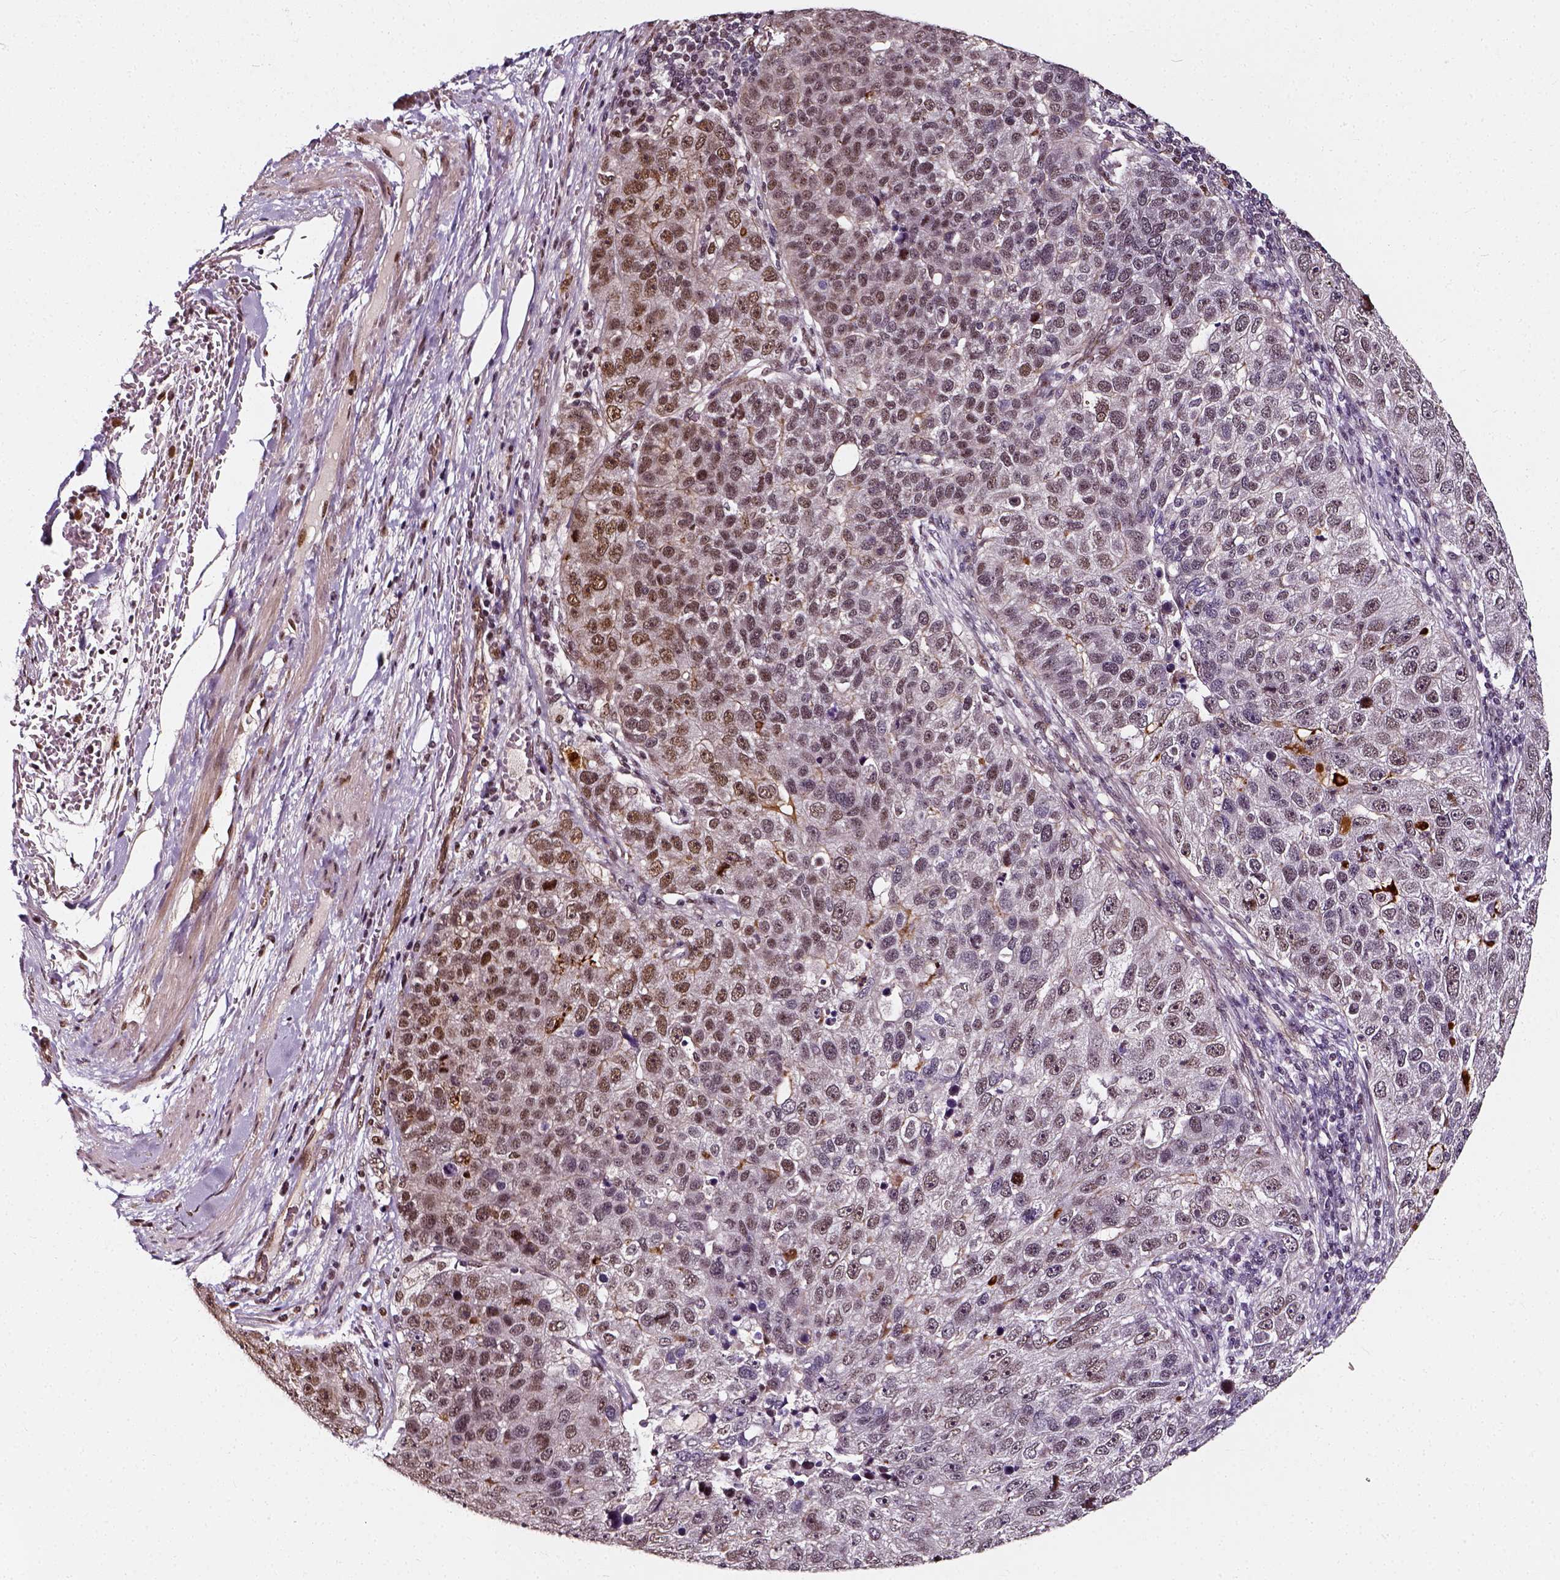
{"staining": {"intensity": "moderate", "quantity": ">75%", "location": "nuclear"}, "tissue": "pancreatic cancer", "cell_type": "Tumor cells", "image_type": "cancer", "snomed": [{"axis": "morphology", "description": "Adenocarcinoma, NOS"}, {"axis": "topography", "description": "Pancreas"}], "caption": "Human pancreatic cancer (adenocarcinoma) stained for a protein (brown) reveals moderate nuclear positive expression in approximately >75% of tumor cells.", "gene": "NACC1", "patient": {"sex": "female", "age": 61}}